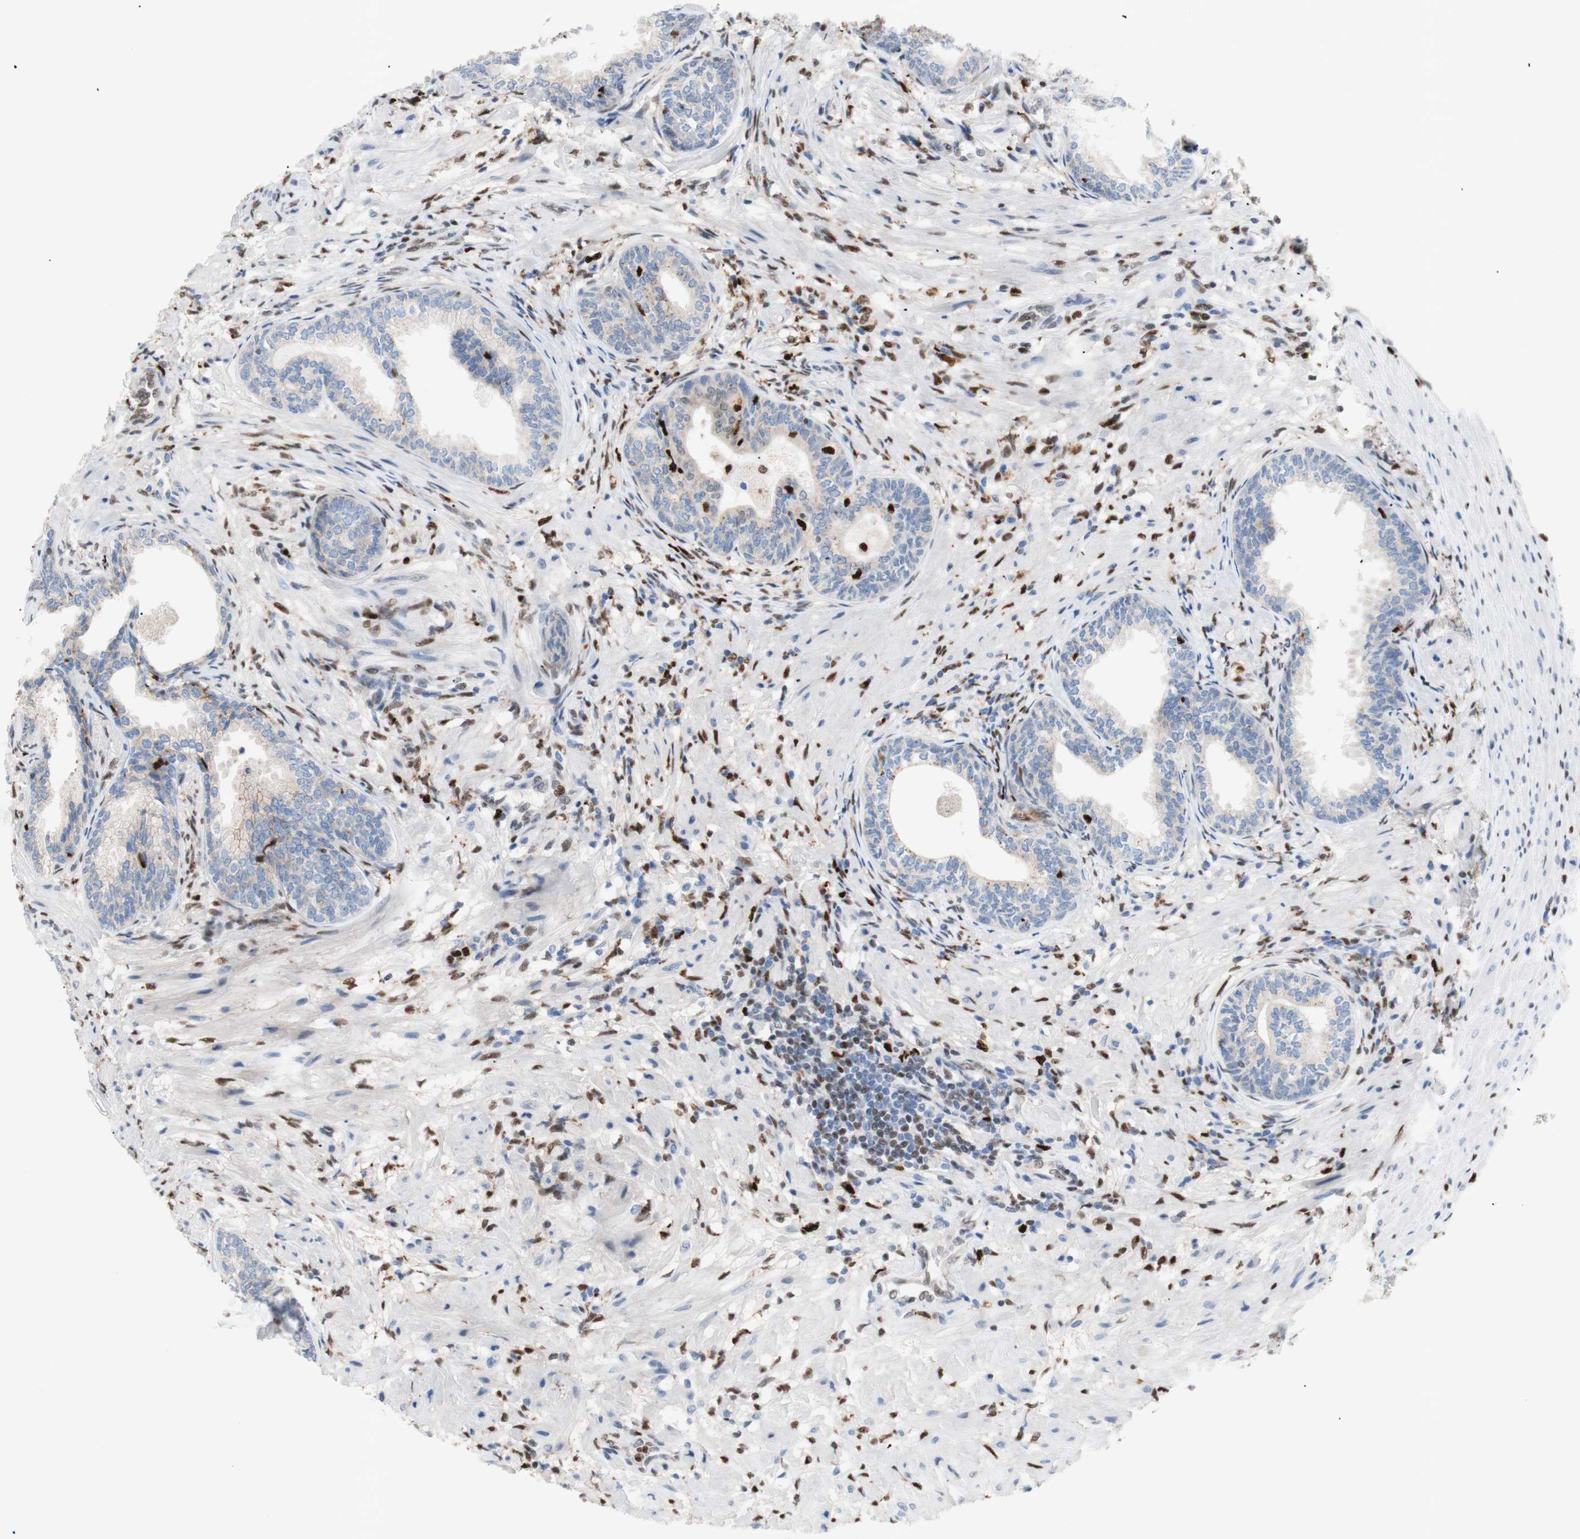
{"staining": {"intensity": "weak", "quantity": "25%-75%", "location": "cytoplasmic/membranous"}, "tissue": "prostate", "cell_type": "Glandular cells", "image_type": "normal", "snomed": [{"axis": "morphology", "description": "Normal tissue, NOS"}, {"axis": "topography", "description": "Prostate"}], "caption": "This is a photomicrograph of immunohistochemistry staining of benign prostate, which shows weak expression in the cytoplasmic/membranous of glandular cells.", "gene": "EED", "patient": {"sex": "male", "age": 76}}